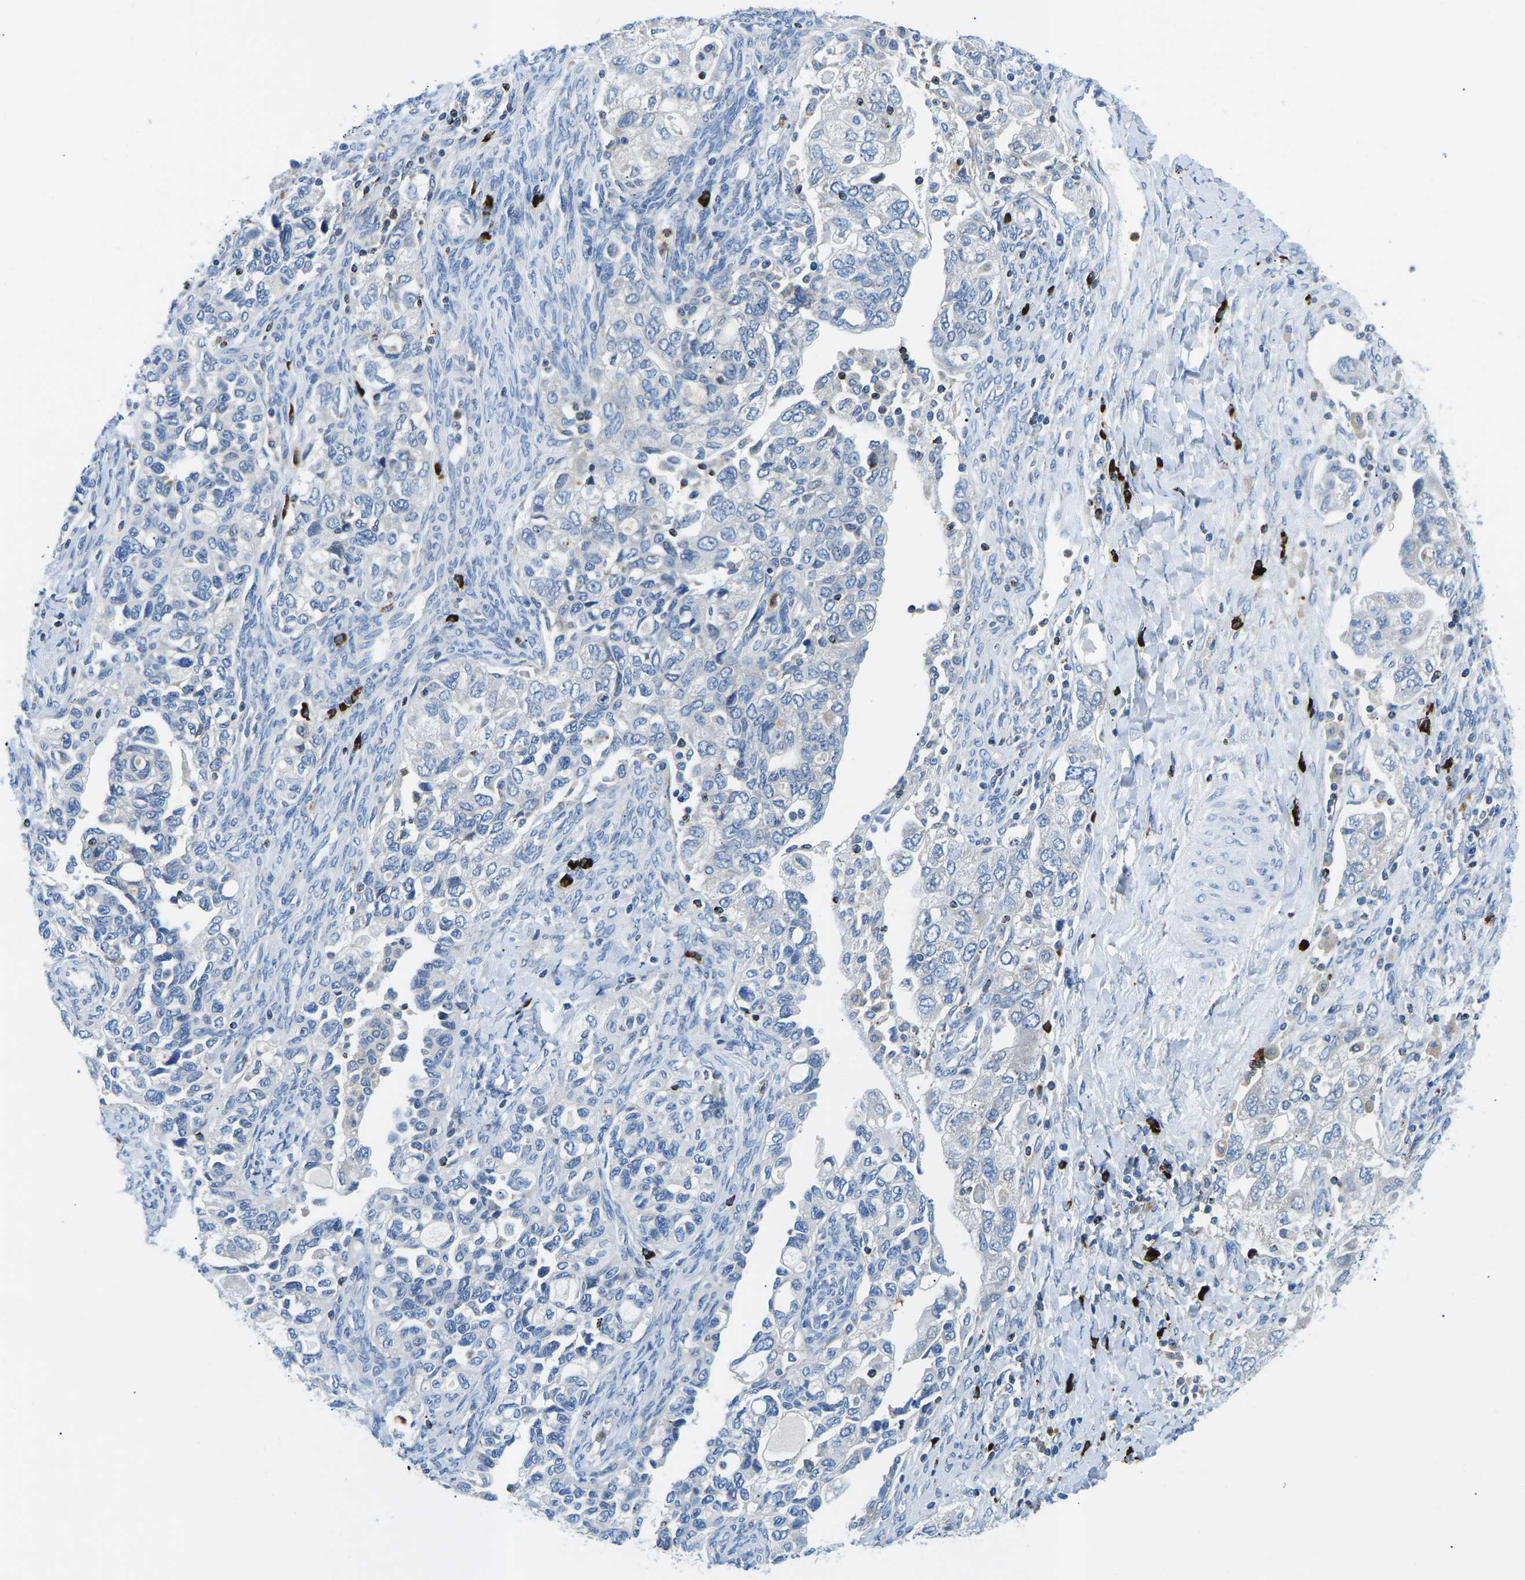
{"staining": {"intensity": "negative", "quantity": "none", "location": "none"}, "tissue": "ovarian cancer", "cell_type": "Tumor cells", "image_type": "cancer", "snomed": [{"axis": "morphology", "description": "Carcinoma, NOS"}, {"axis": "morphology", "description": "Cystadenocarcinoma, serous, NOS"}, {"axis": "topography", "description": "Ovary"}], "caption": "Ovarian carcinoma stained for a protein using immunohistochemistry (IHC) reveals no expression tumor cells.", "gene": "MC4R", "patient": {"sex": "female", "age": 69}}